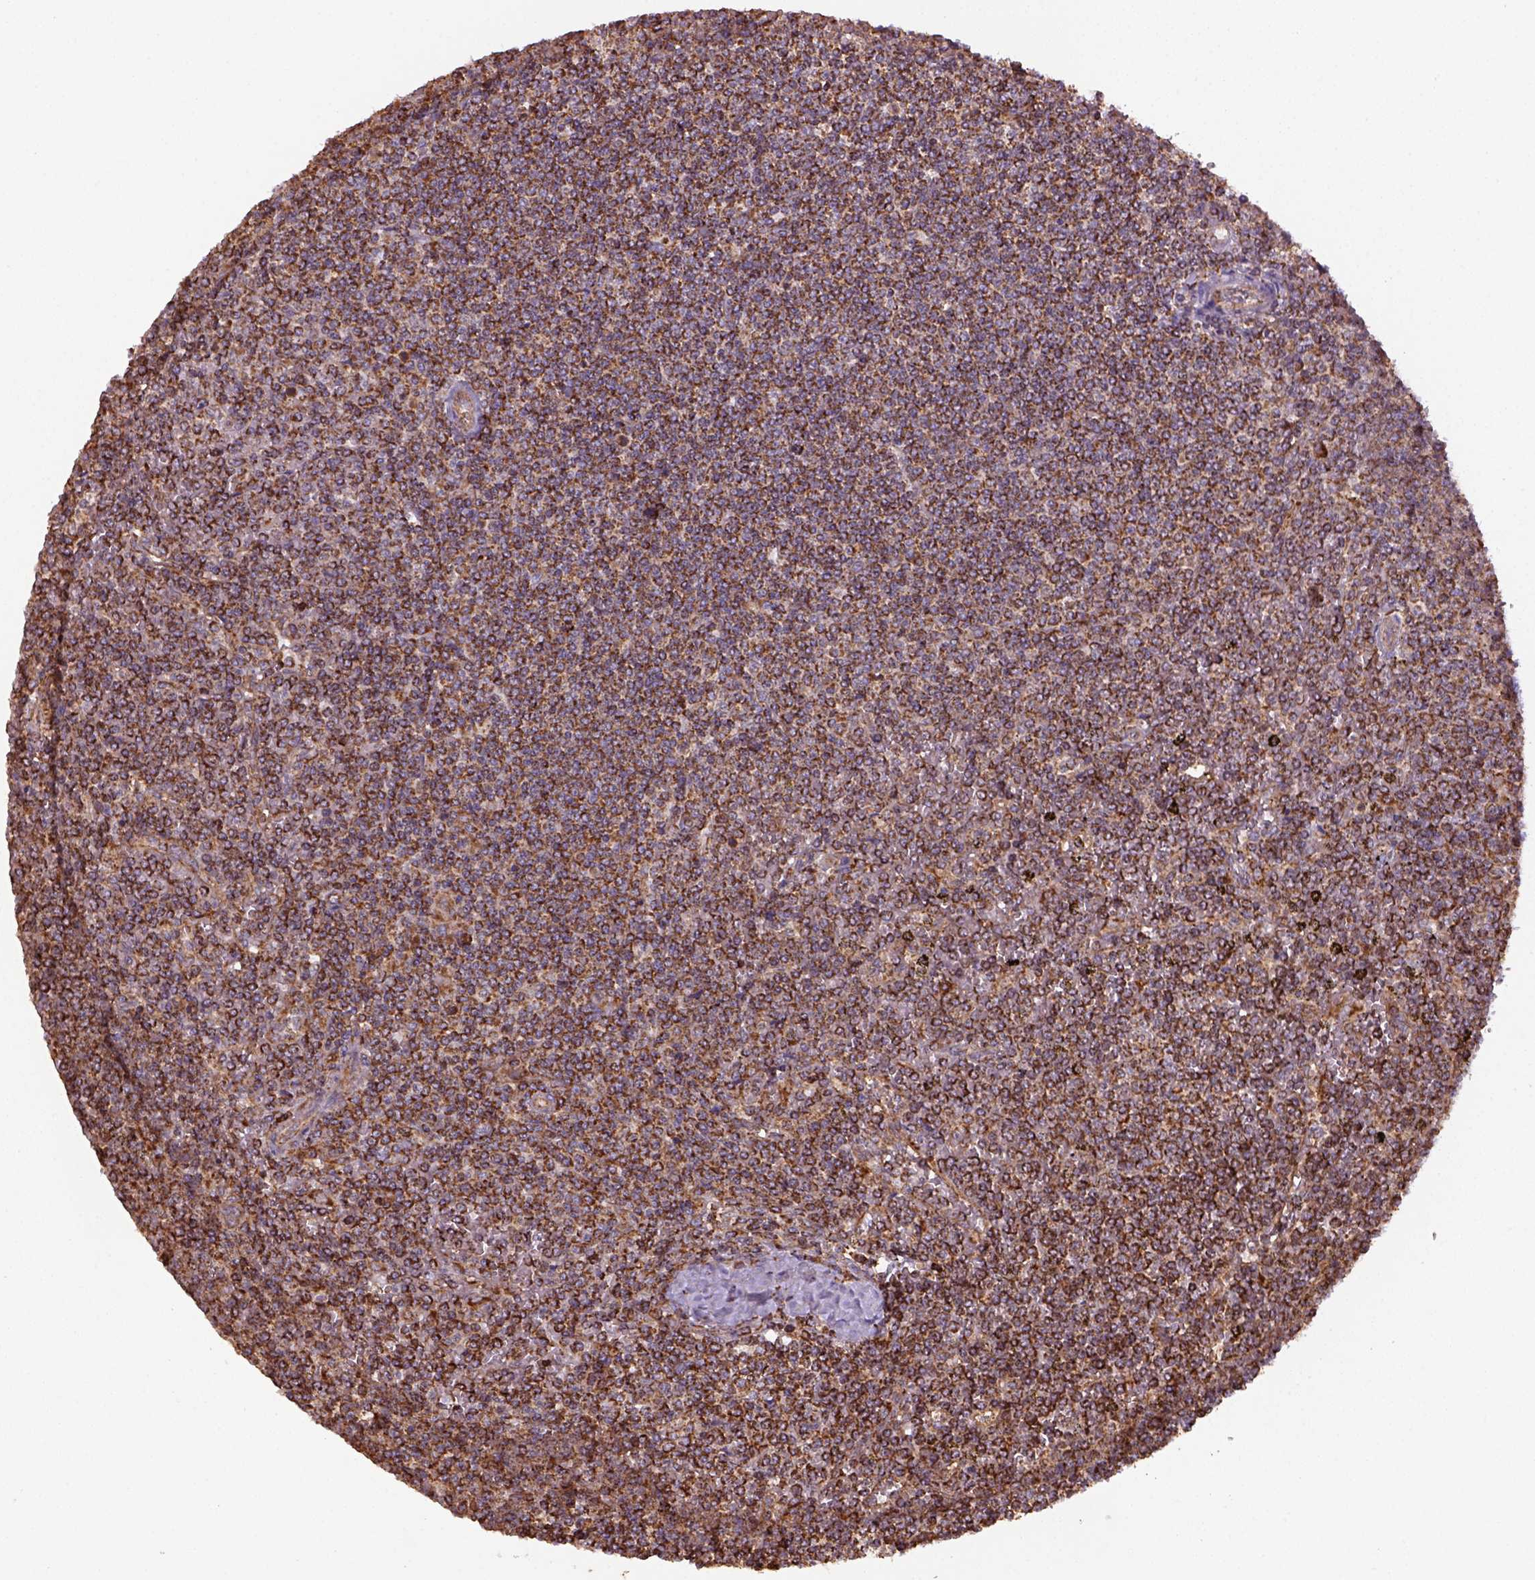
{"staining": {"intensity": "strong", "quantity": ">75%", "location": "cytoplasmic/membranous"}, "tissue": "lymphoma", "cell_type": "Tumor cells", "image_type": "cancer", "snomed": [{"axis": "morphology", "description": "Malignant lymphoma, non-Hodgkin's type, Low grade"}, {"axis": "topography", "description": "Spleen"}], "caption": "The immunohistochemical stain highlights strong cytoplasmic/membranous staining in tumor cells of low-grade malignant lymphoma, non-Hodgkin's type tissue.", "gene": "MAPK8IP3", "patient": {"sex": "female", "age": 19}}